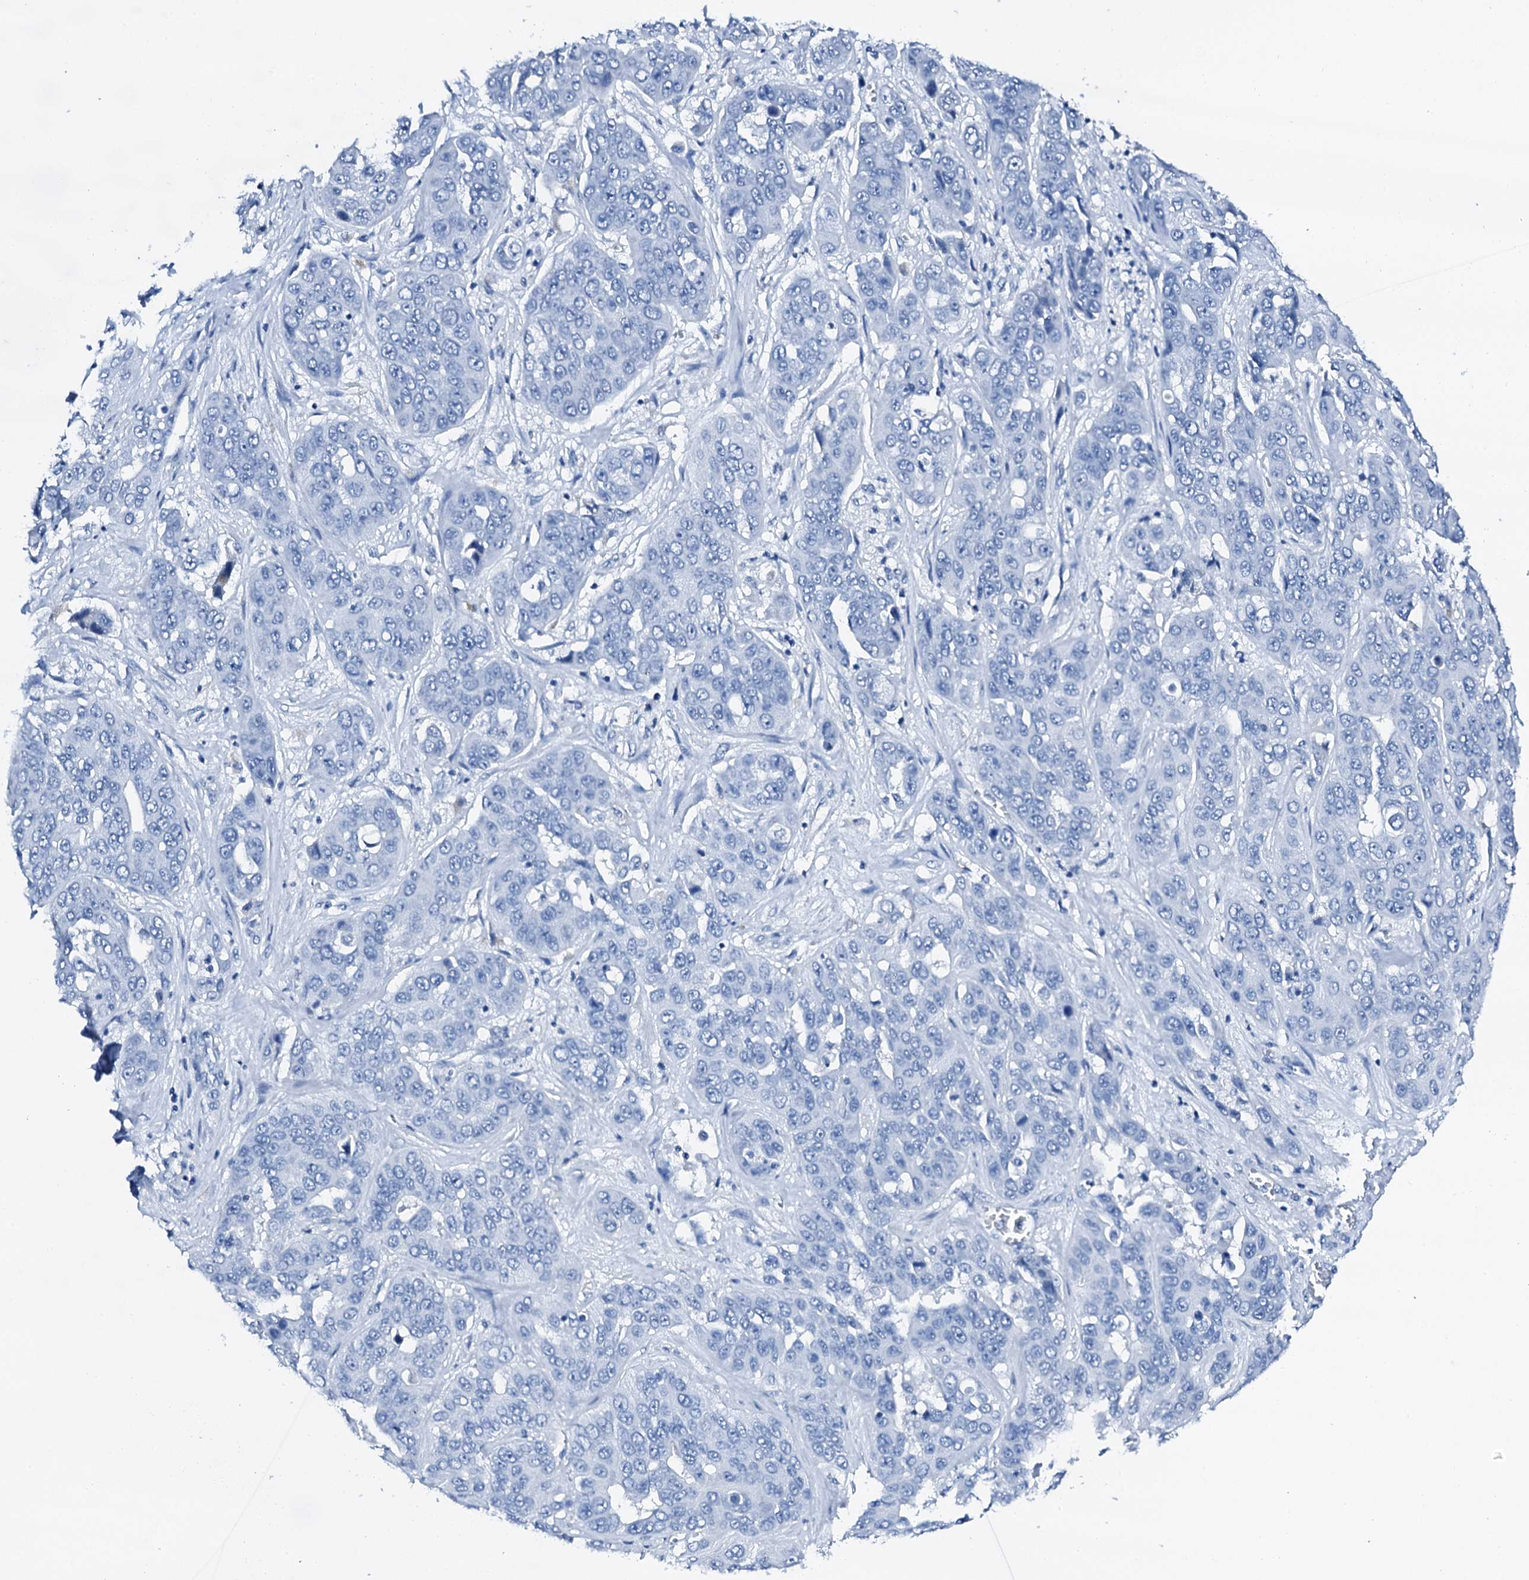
{"staining": {"intensity": "negative", "quantity": "none", "location": "none"}, "tissue": "liver cancer", "cell_type": "Tumor cells", "image_type": "cancer", "snomed": [{"axis": "morphology", "description": "Cholangiocarcinoma"}, {"axis": "topography", "description": "Liver"}], "caption": "Human liver cancer stained for a protein using immunohistochemistry shows no positivity in tumor cells.", "gene": "PTH", "patient": {"sex": "female", "age": 52}}